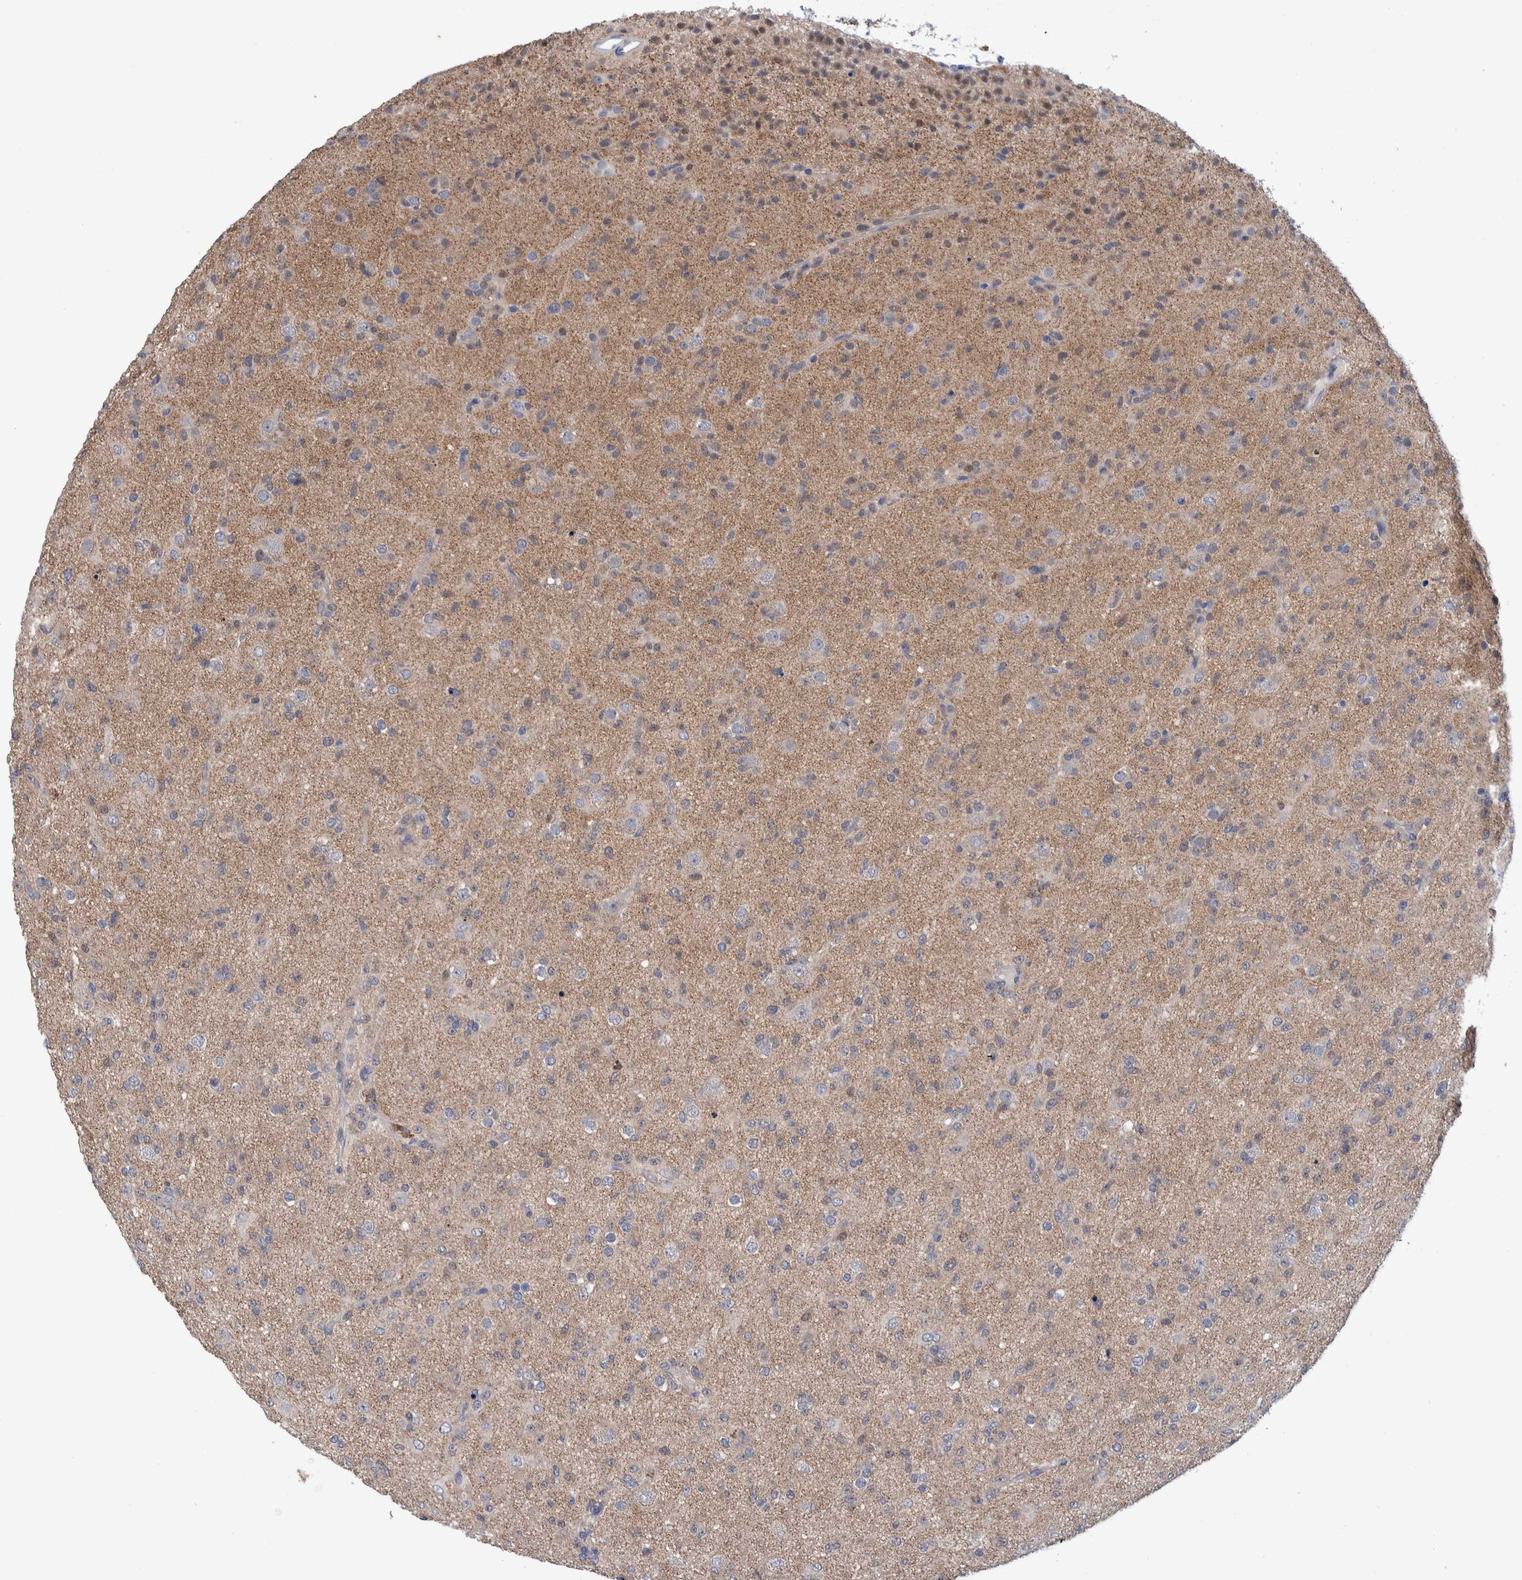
{"staining": {"intensity": "weak", "quantity": "25%-75%", "location": "cytoplasmic/membranous"}, "tissue": "glioma", "cell_type": "Tumor cells", "image_type": "cancer", "snomed": [{"axis": "morphology", "description": "Glioma, malignant, Low grade"}, {"axis": "topography", "description": "Brain"}], "caption": "Weak cytoplasmic/membranous protein expression is present in approximately 25%-75% of tumor cells in glioma.", "gene": "PFAS", "patient": {"sex": "male", "age": 65}}